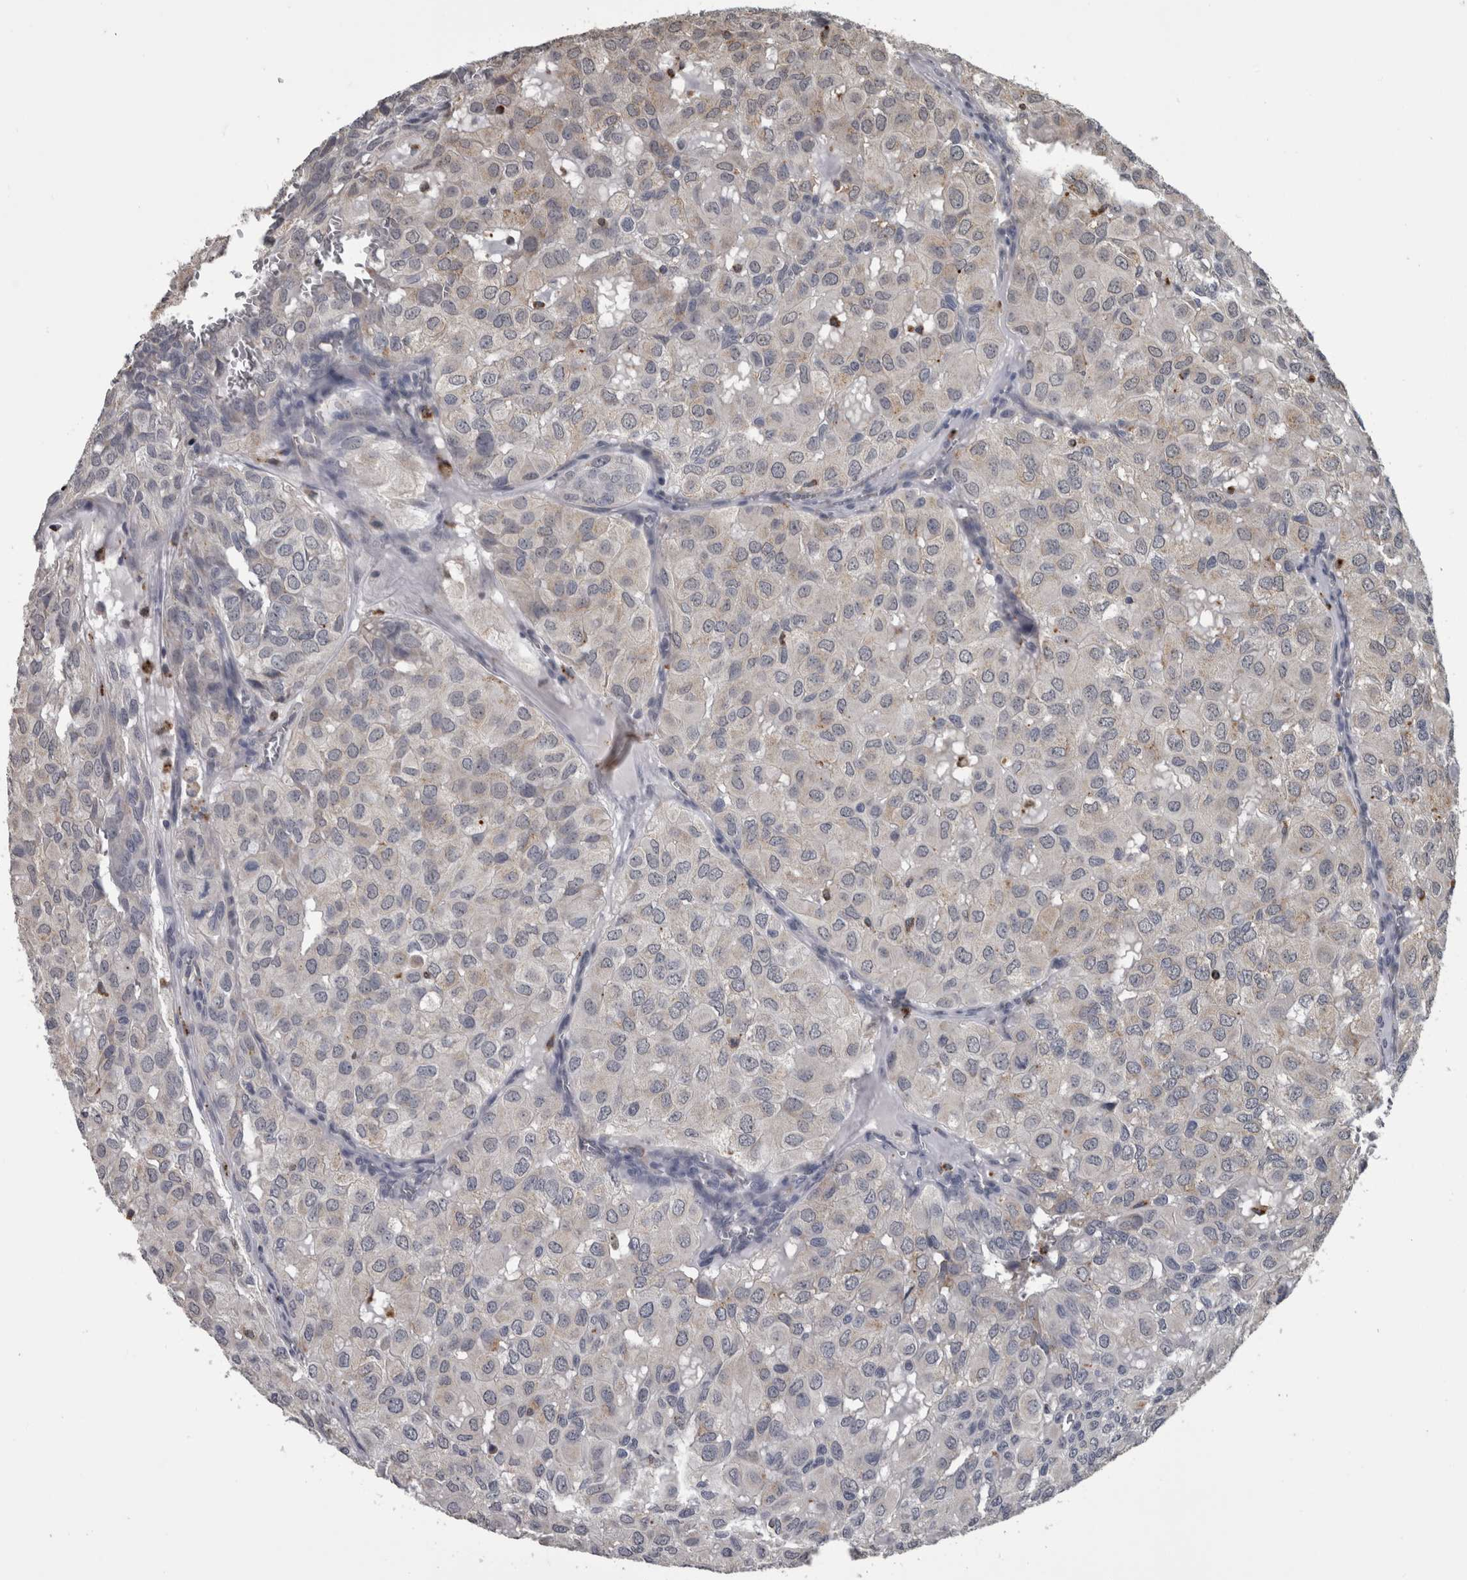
{"staining": {"intensity": "negative", "quantity": "none", "location": "none"}, "tissue": "head and neck cancer", "cell_type": "Tumor cells", "image_type": "cancer", "snomed": [{"axis": "morphology", "description": "Adenocarcinoma, NOS"}, {"axis": "topography", "description": "Salivary gland, NOS"}, {"axis": "topography", "description": "Head-Neck"}], "caption": "Tumor cells show no significant expression in head and neck cancer (adenocarcinoma).", "gene": "NAAA", "patient": {"sex": "female", "age": 76}}